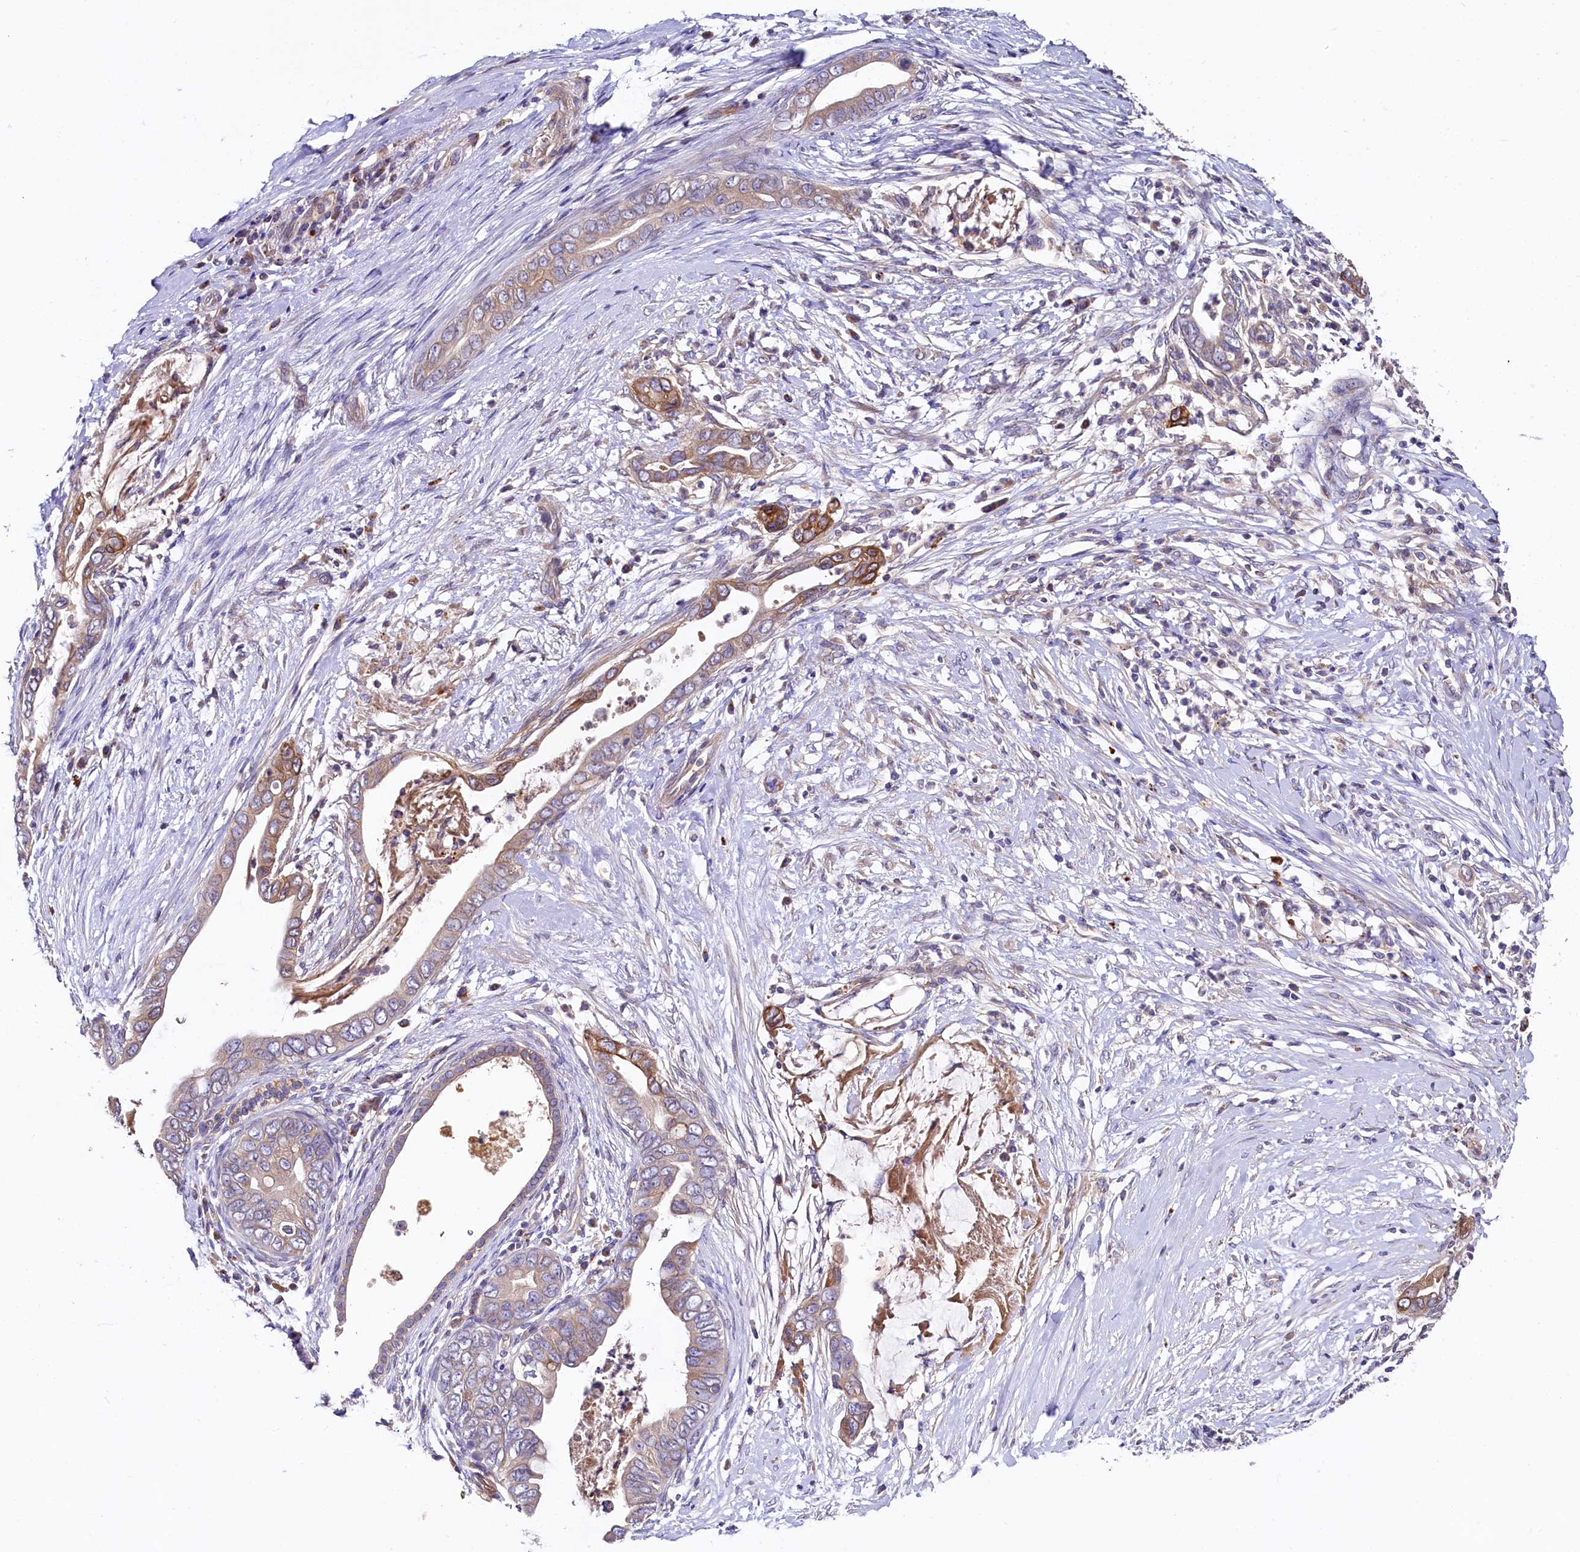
{"staining": {"intensity": "weak", "quantity": ">75%", "location": "cytoplasmic/membranous"}, "tissue": "pancreatic cancer", "cell_type": "Tumor cells", "image_type": "cancer", "snomed": [{"axis": "morphology", "description": "Adenocarcinoma, NOS"}, {"axis": "topography", "description": "Pancreas"}], "caption": "An immunohistochemistry (IHC) histopathology image of tumor tissue is shown. Protein staining in brown highlights weak cytoplasmic/membranous positivity in adenocarcinoma (pancreatic) within tumor cells.", "gene": "SPRYD3", "patient": {"sex": "male", "age": 75}}